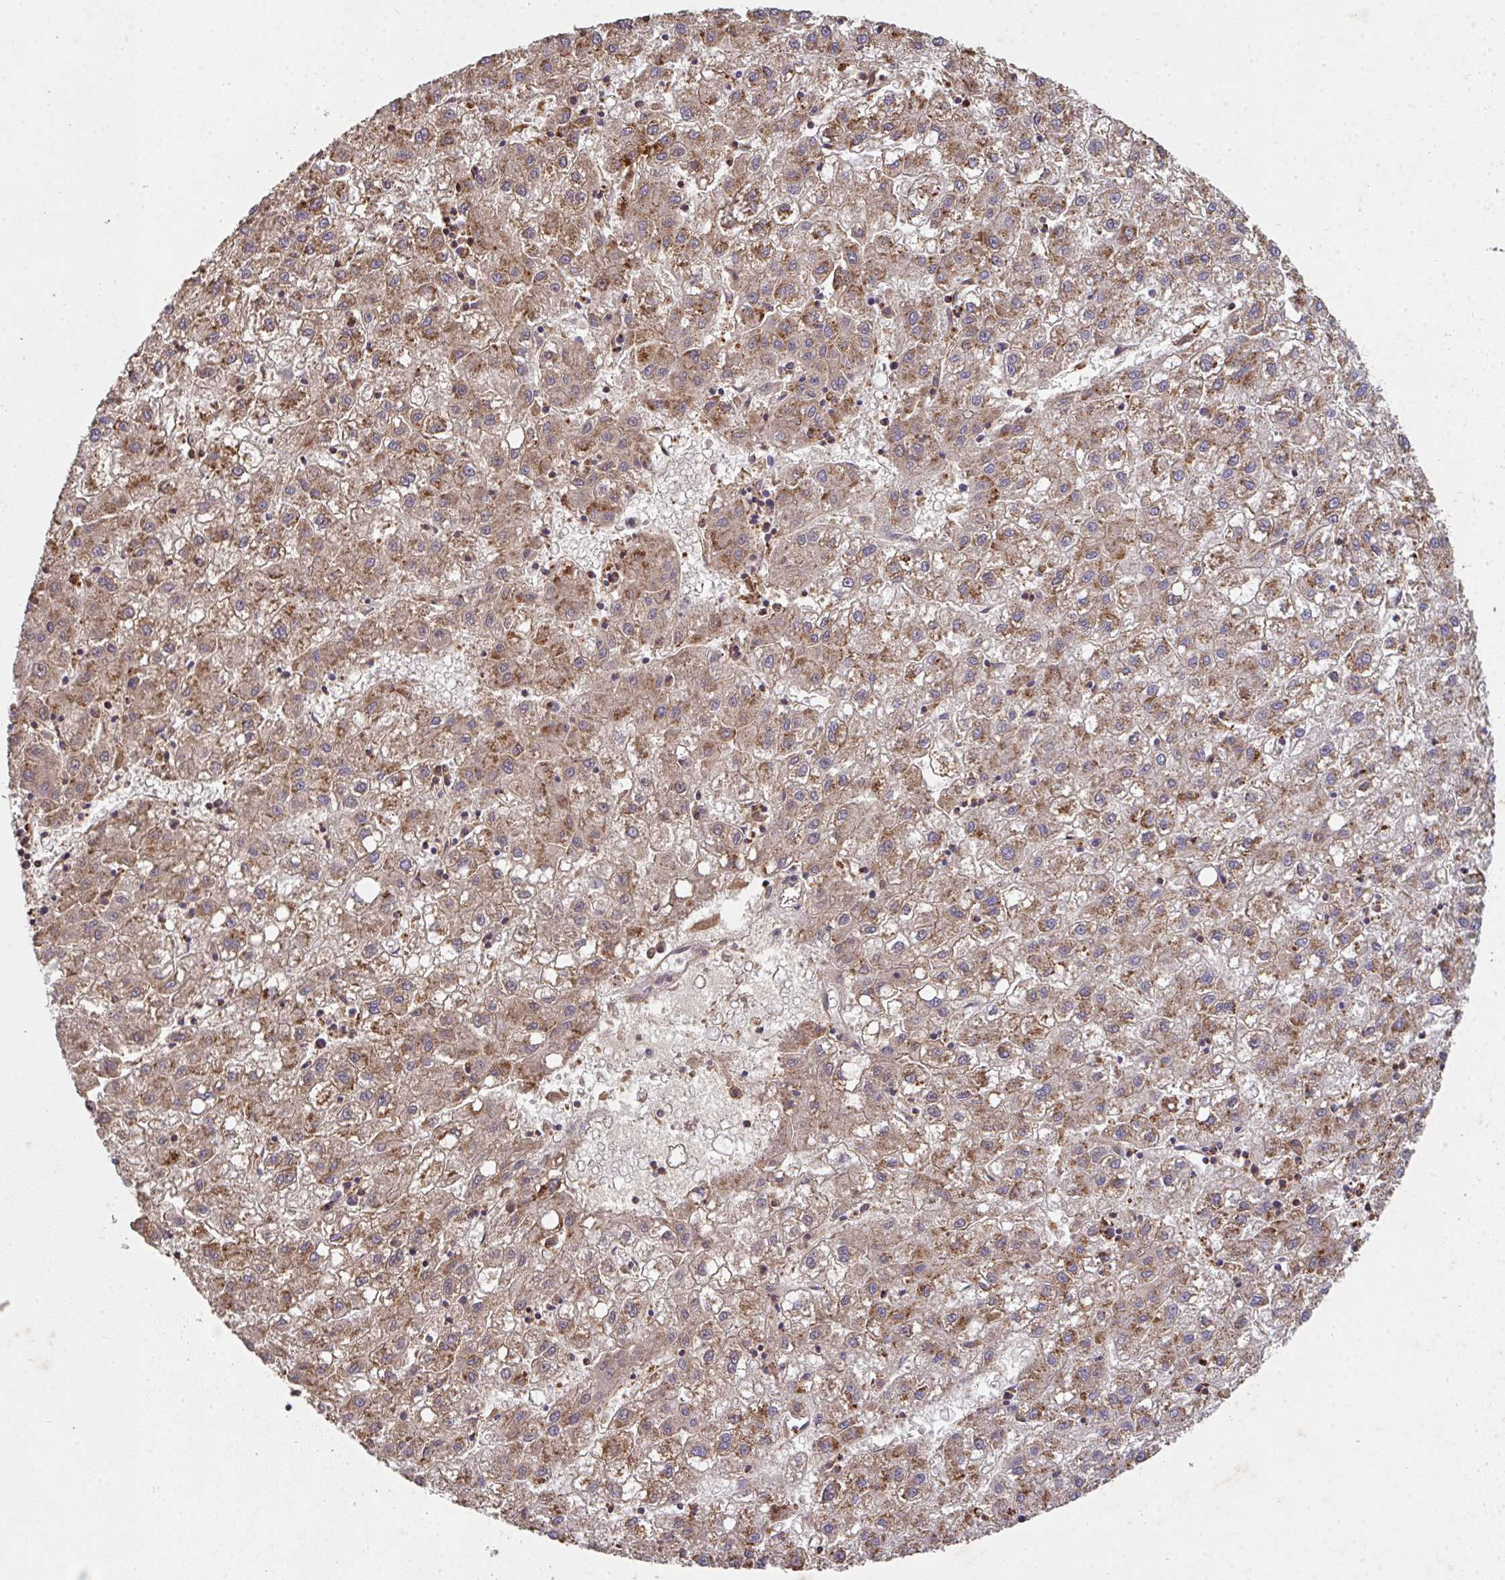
{"staining": {"intensity": "moderate", "quantity": ">75%", "location": "cytoplasmic/membranous"}, "tissue": "liver cancer", "cell_type": "Tumor cells", "image_type": "cancer", "snomed": [{"axis": "morphology", "description": "Carcinoma, Hepatocellular, NOS"}, {"axis": "topography", "description": "Liver"}], "caption": "An immunohistochemistry image of neoplastic tissue is shown. Protein staining in brown shows moderate cytoplasmic/membranous positivity in liver cancer within tumor cells.", "gene": "TNMD", "patient": {"sex": "male", "age": 72}}